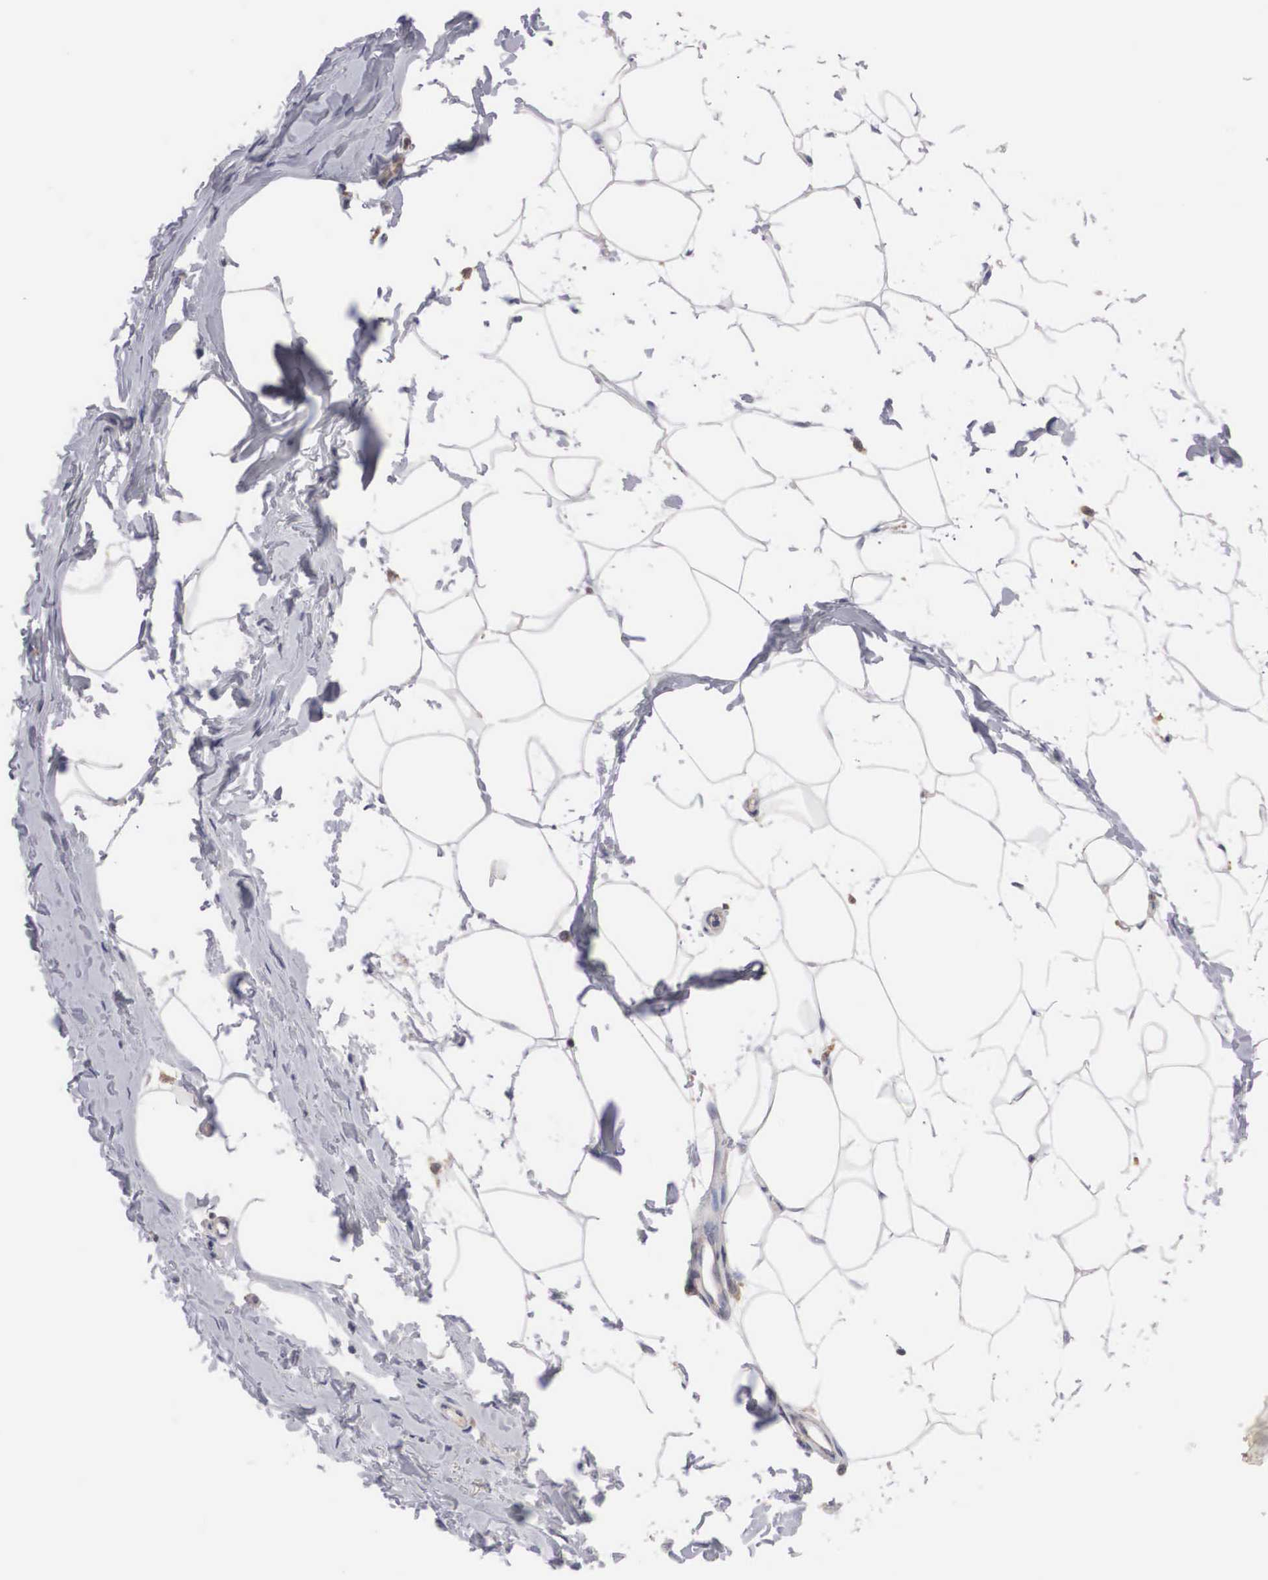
{"staining": {"intensity": "negative", "quantity": "none", "location": "none"}, "tissue": "adipose tissue", "cell_type": "Adipocytes", "image_type": "normal", "snomed": [{"axis": "morphology", "description": "Normal tissue, NOS"}, {"axis": "topography", "description": "Breast"}], "caption": "This is a photomicrograph of IHC staining of unremarkable adipose tissue, which shows no staining in adipocytes. Nuclei are stained in blue.", "gene": "ABHD4", "patient": {"sex": "female", "age": 45}}